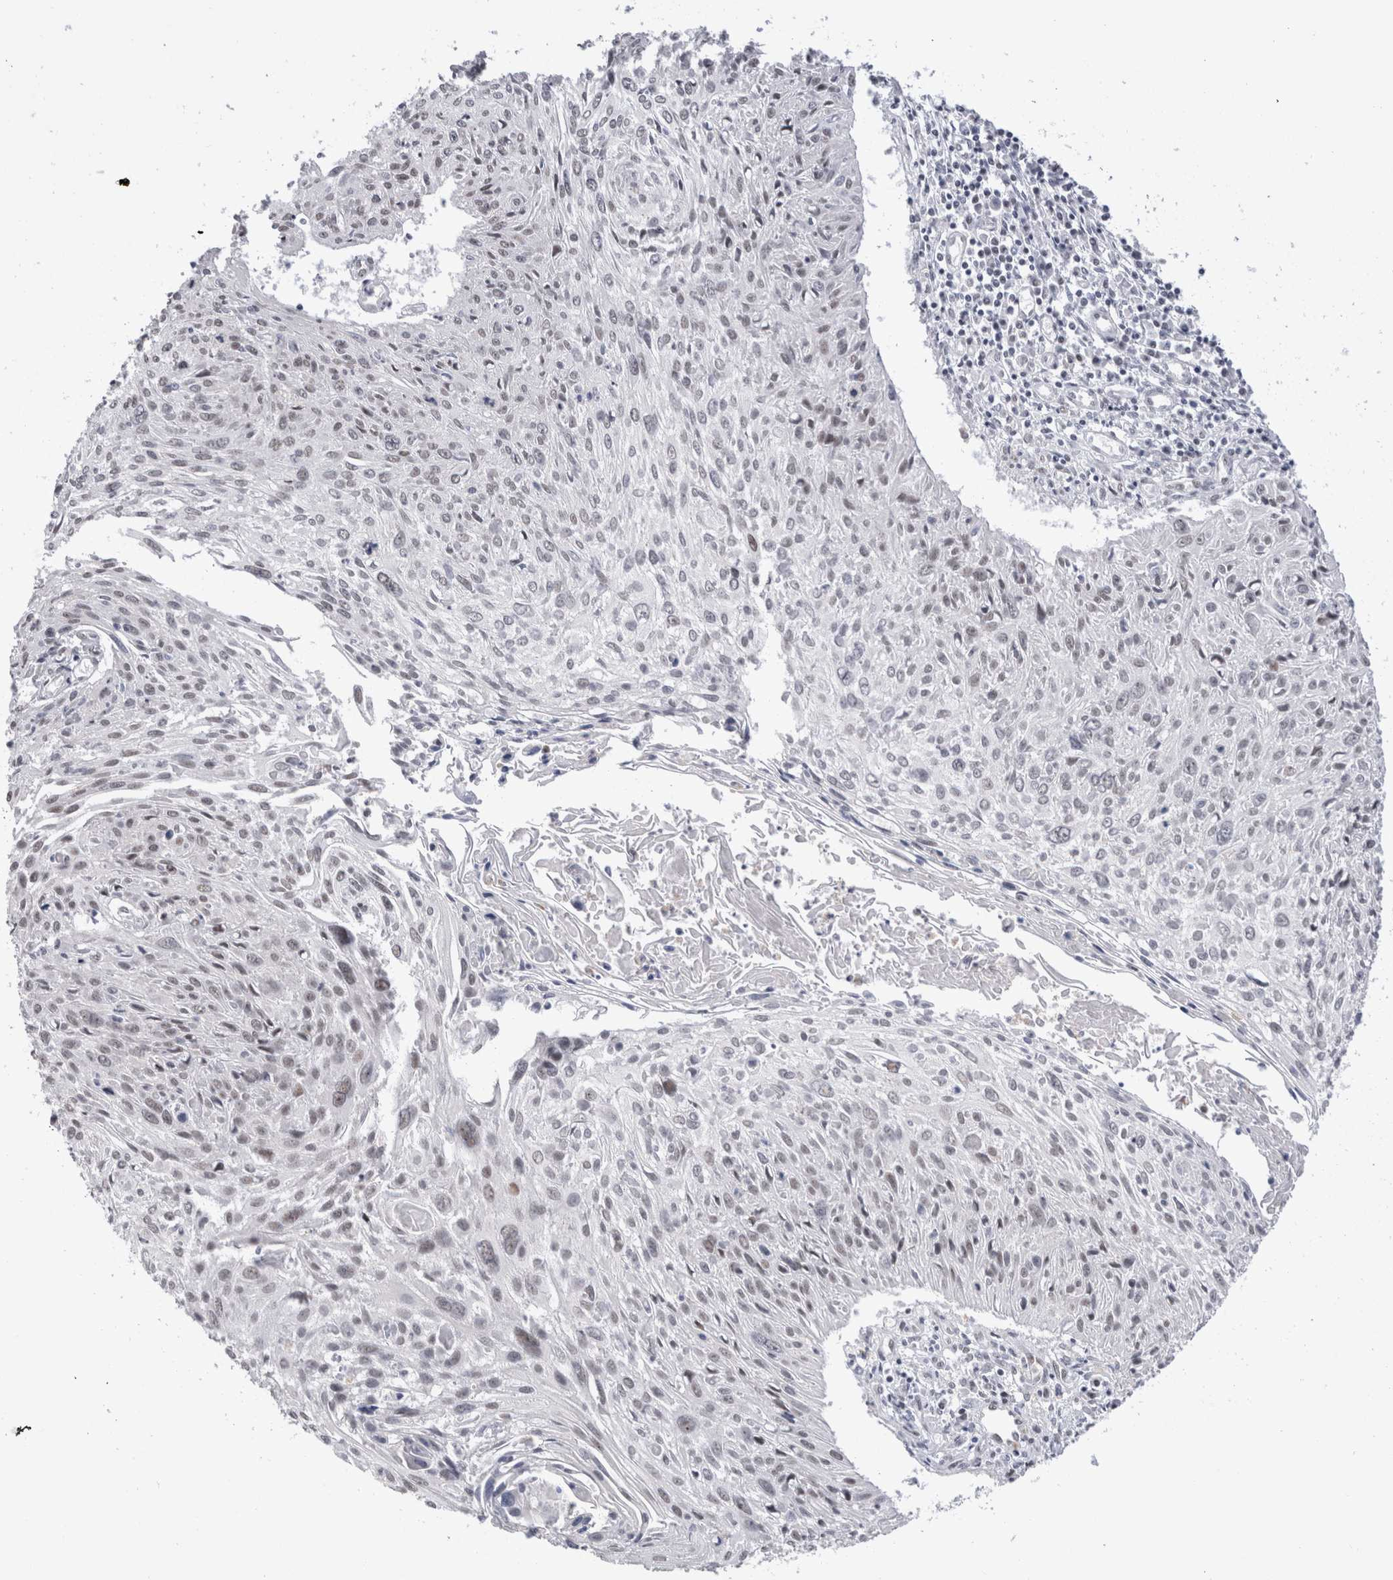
{"staining": {"intensity": "weak", "quantity": "25%-75%", "location": "nuclear"}, "tissue": "cervical cancer", "cell_type": "Tumor cells", "image_type": "cancer", "snomed": [{"axis": "morphology", "description": "Squamous cell carcinoma, NOS"}, {"axis": "topography", "description": "Cervix"}], "caption": "Immunohistochemistry (IHC) of cervical squamous cell carcinoma displays low levels of weak nuclear expression in about 25%-75% of tumor cells.", "gene": "RBM6", "patient": {"sex": "female", "age": 51}}